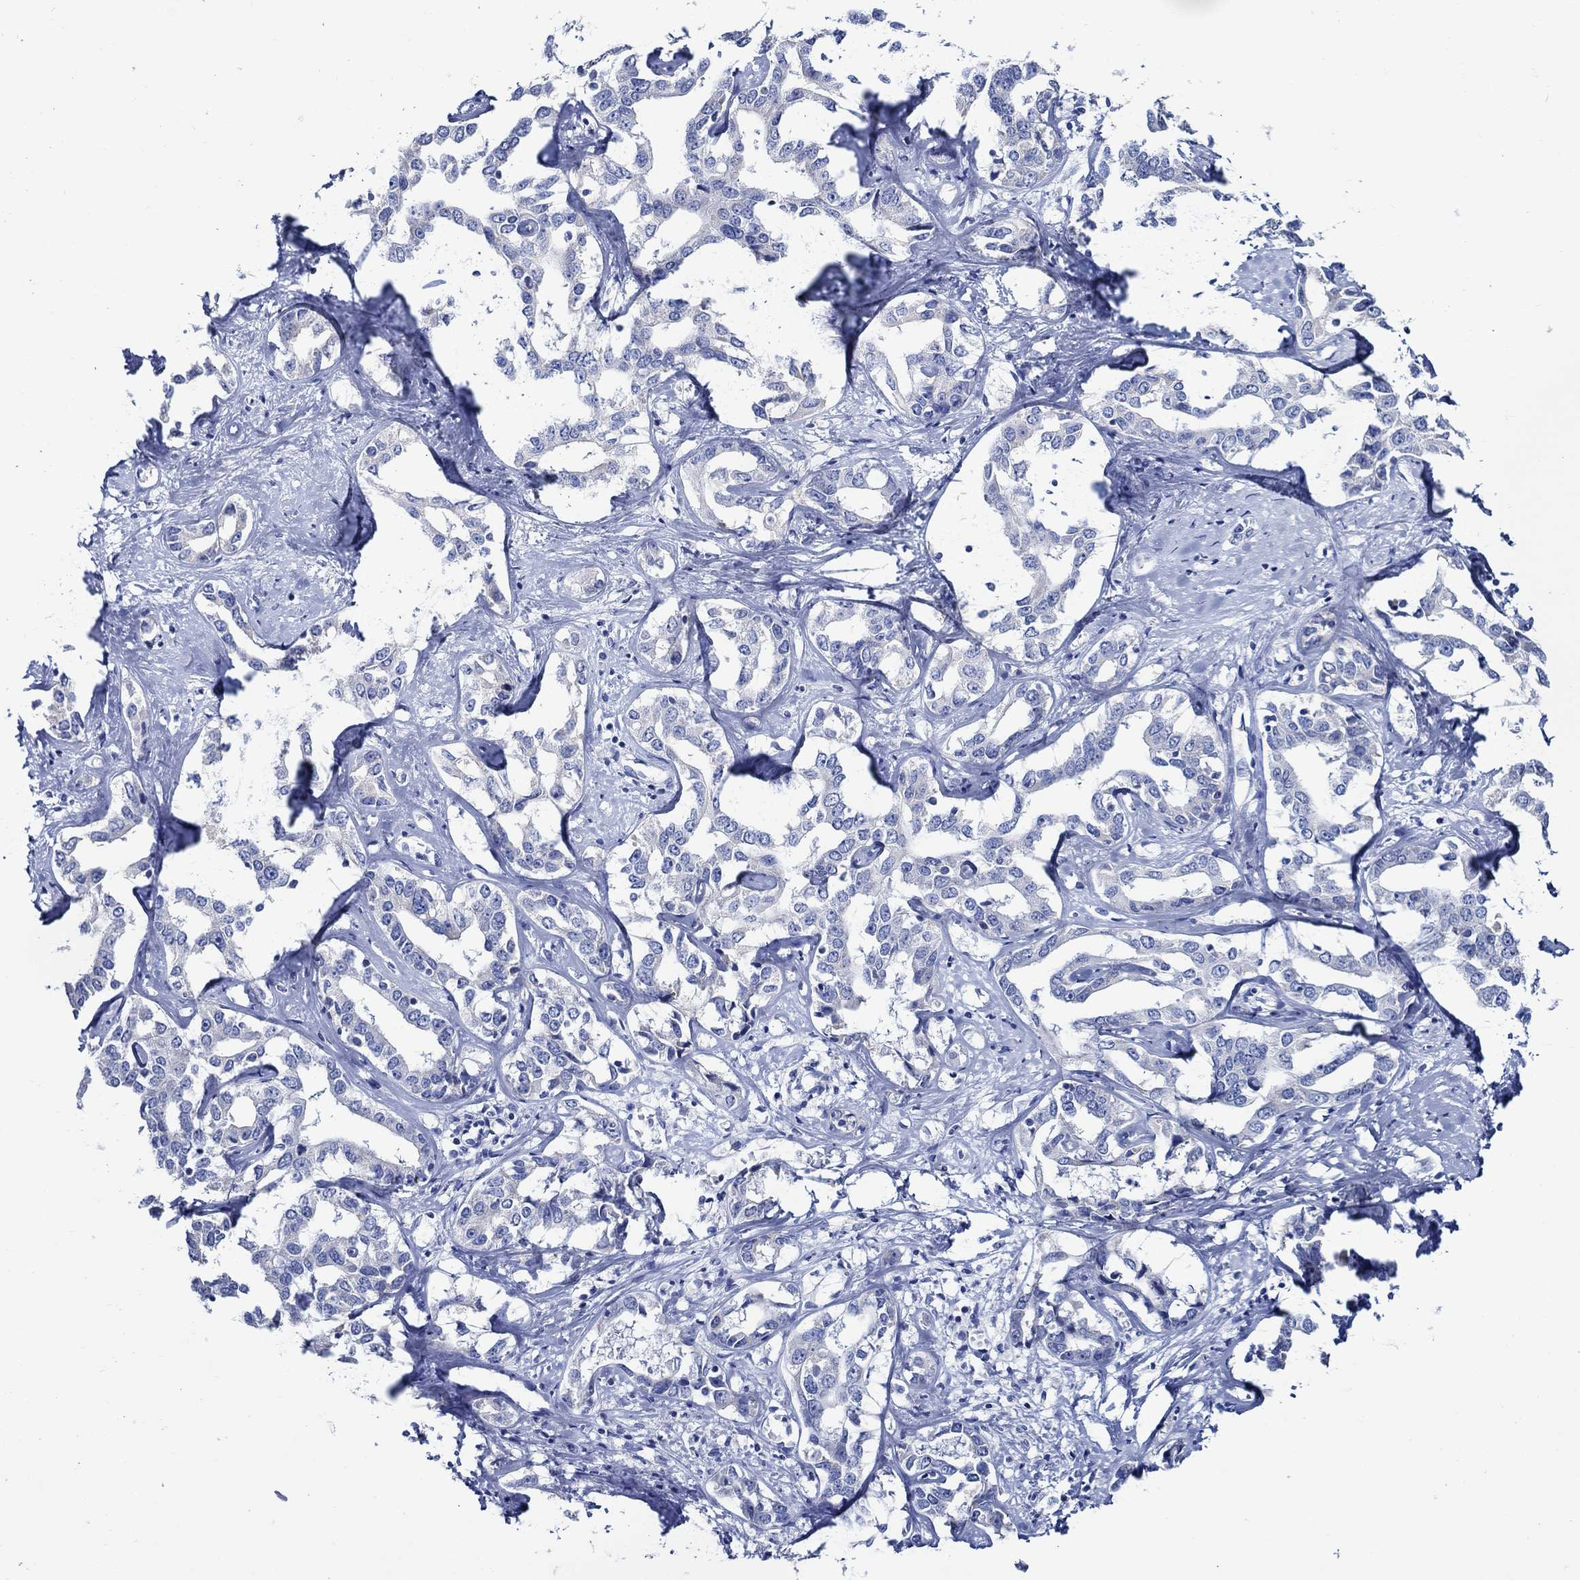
{"staining": {"intensity": "negative", "quantity": "none", "location": "none"}, "tissue": "liver cancer", "cell_type": "Tumor cells", "image_type": "cancer", "snomed": [{"axis": "morphology", "description": "Cholangiocarcinoma"}, {"axis": "topography", "description": "Liver"}], "caption": "A micrograph of human cholangiocarcinoma (liver) is negative for staining in tumor cells. (DAB (3,3'-diaminobenzidine) immunohistochemistry visualized using brightfield microscopy, high magnification).", "gene": "SKOR1", "patient": {"sex": "male", "age": 59}}